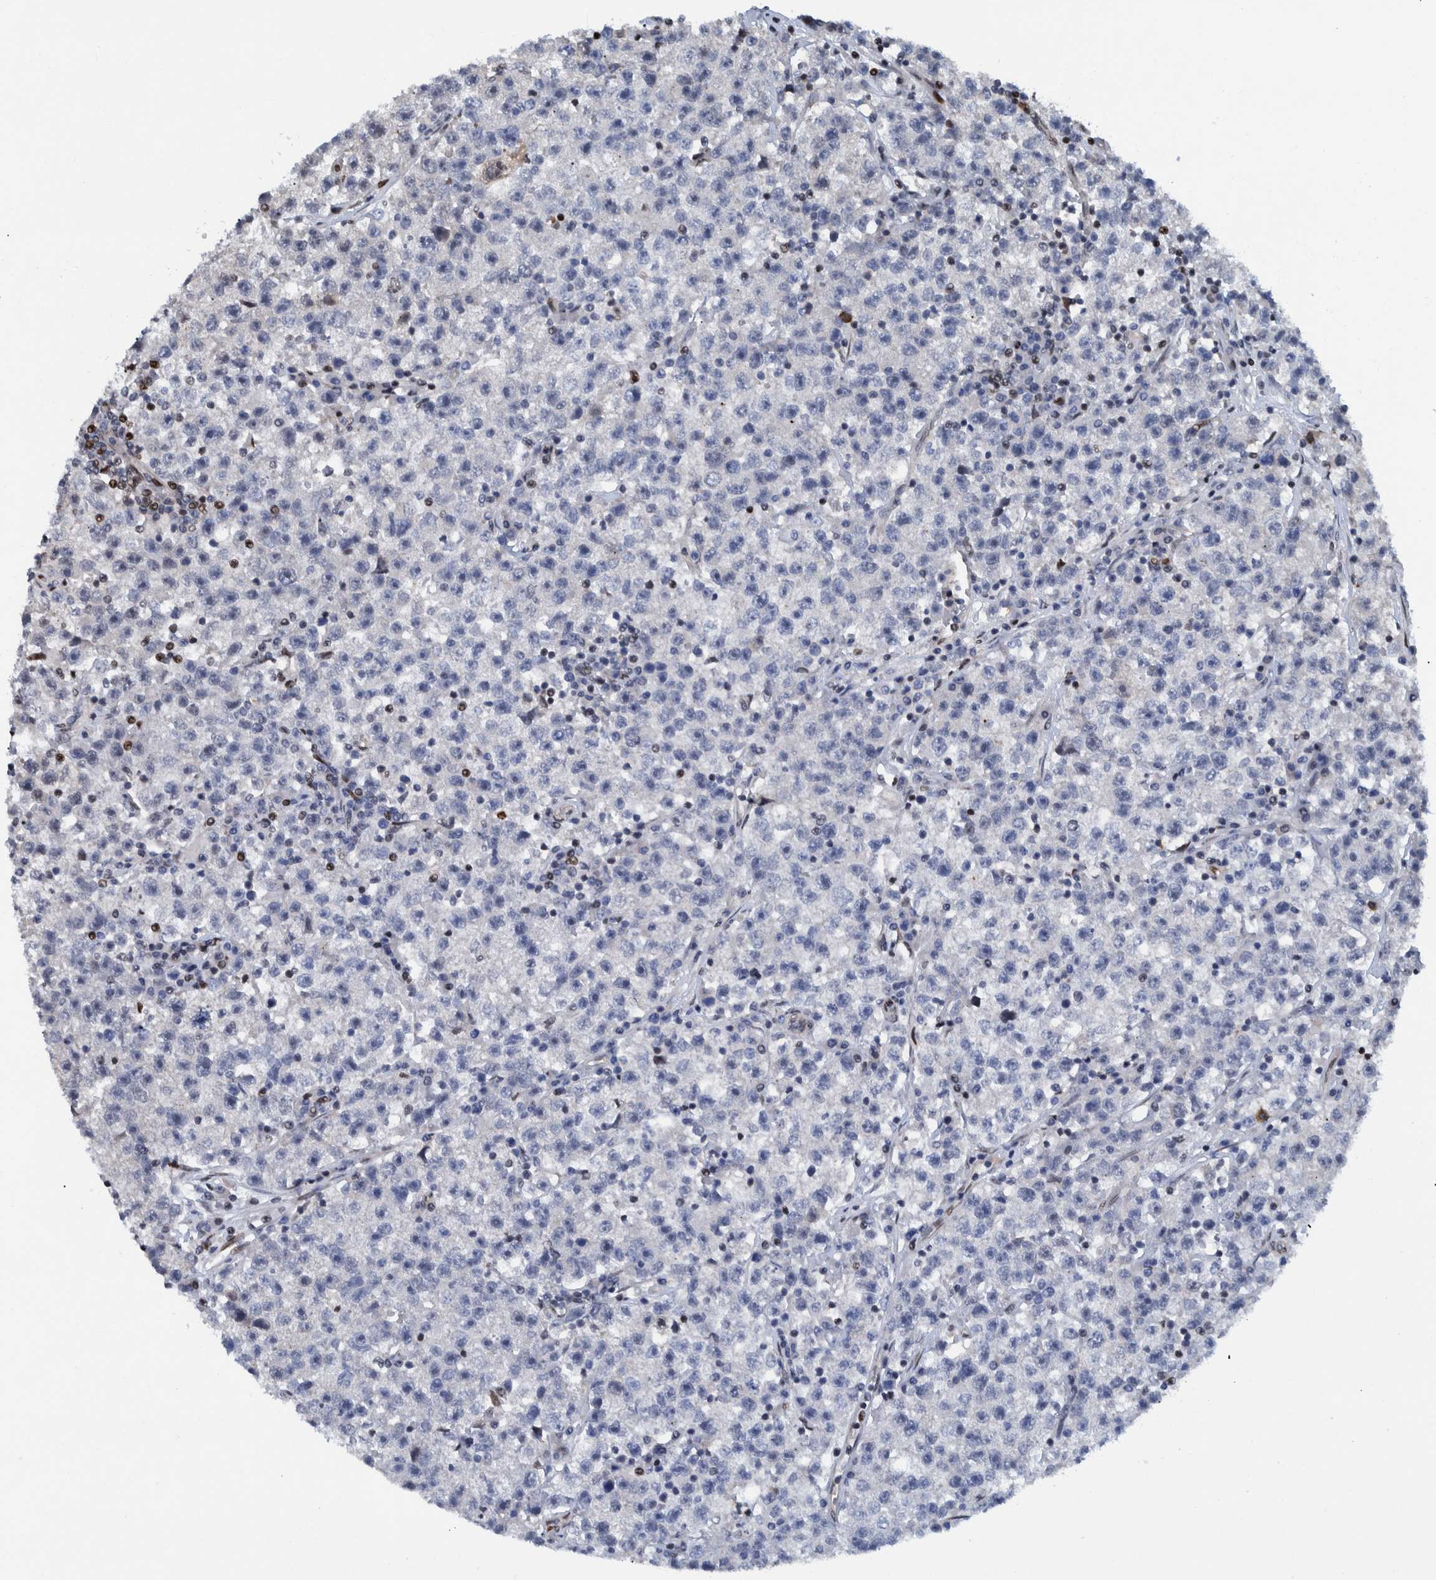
{"staining": {"intensity": "negative", "quantity": "none", "location": "none"}, "tissue": "testis cancer", "cell_type": "Tumor cells", "image_type": "cancer", "snomed": [{"axis": "morphology", "description": "Seminoma, NOS"}, {"axis": "topography", "description": "Testis"}], "caption": "Immunohistochemical staining of testis seminoma reveals no significant staining in tumor cells.", "gene": "HEATR9", "patient": {"sex": "male", "age": 22}}